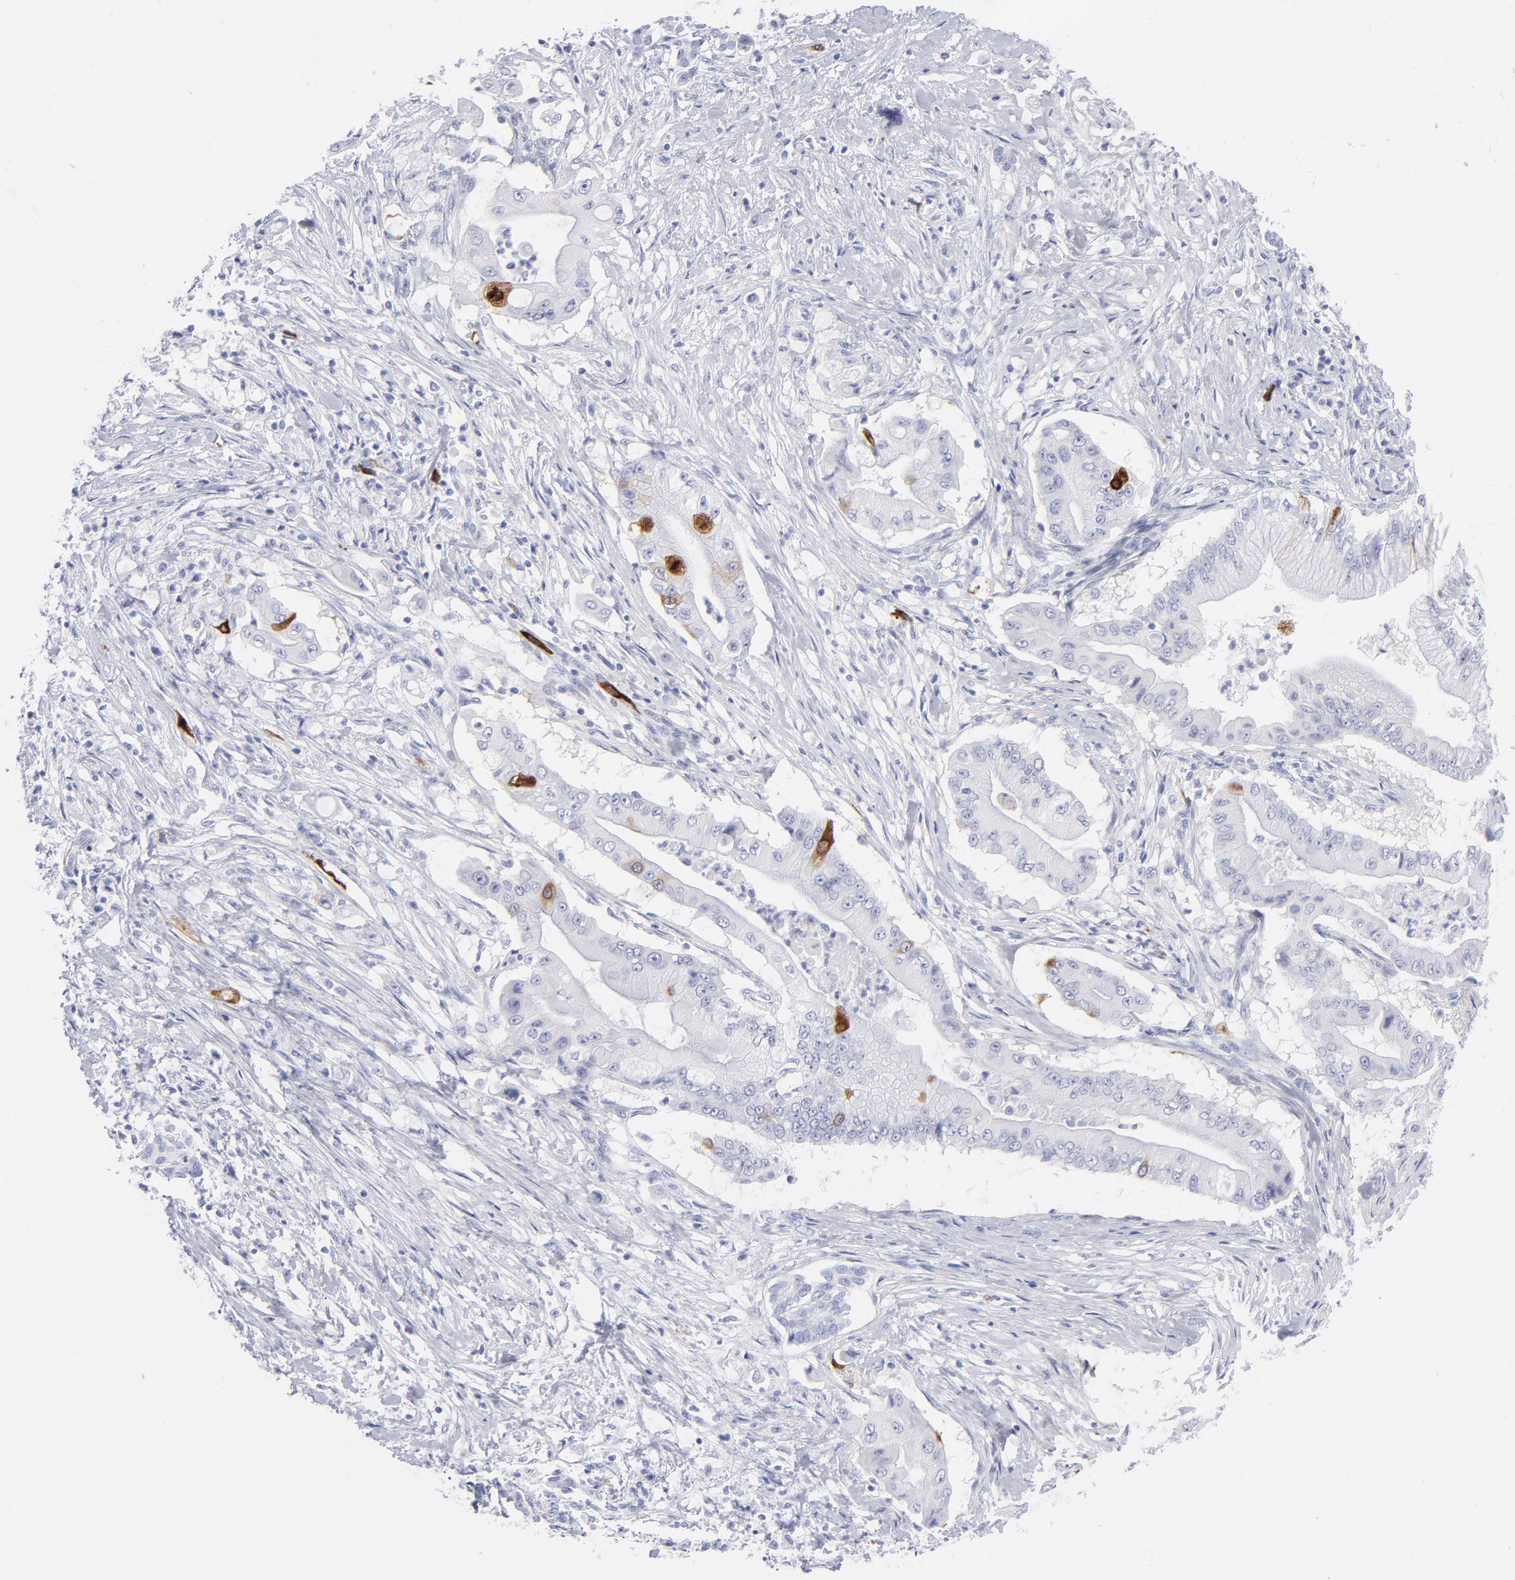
{"staining": {"intensity": "strong", "quantity": "<25%", "location": "cytoplasmic/membranous"}, "tissue": "pancreatic cancer", "cell_type": "Tumor cells", "image_type": "cancer", "snomed": [{"axis": "morphology", "description": "Adenocarcinoma, NOS"}, {"axis": "topography", "description": "Pancreas"}], "caption": "This is a histology image of immunohistochemistry staining of pancreatic cancer (adenocarcinoma), which shows strong expression in the cytoplasmic/membranous of tumor cells.", "gene": "CCNB1", "patient": {"sex": "male", "age": 62}}